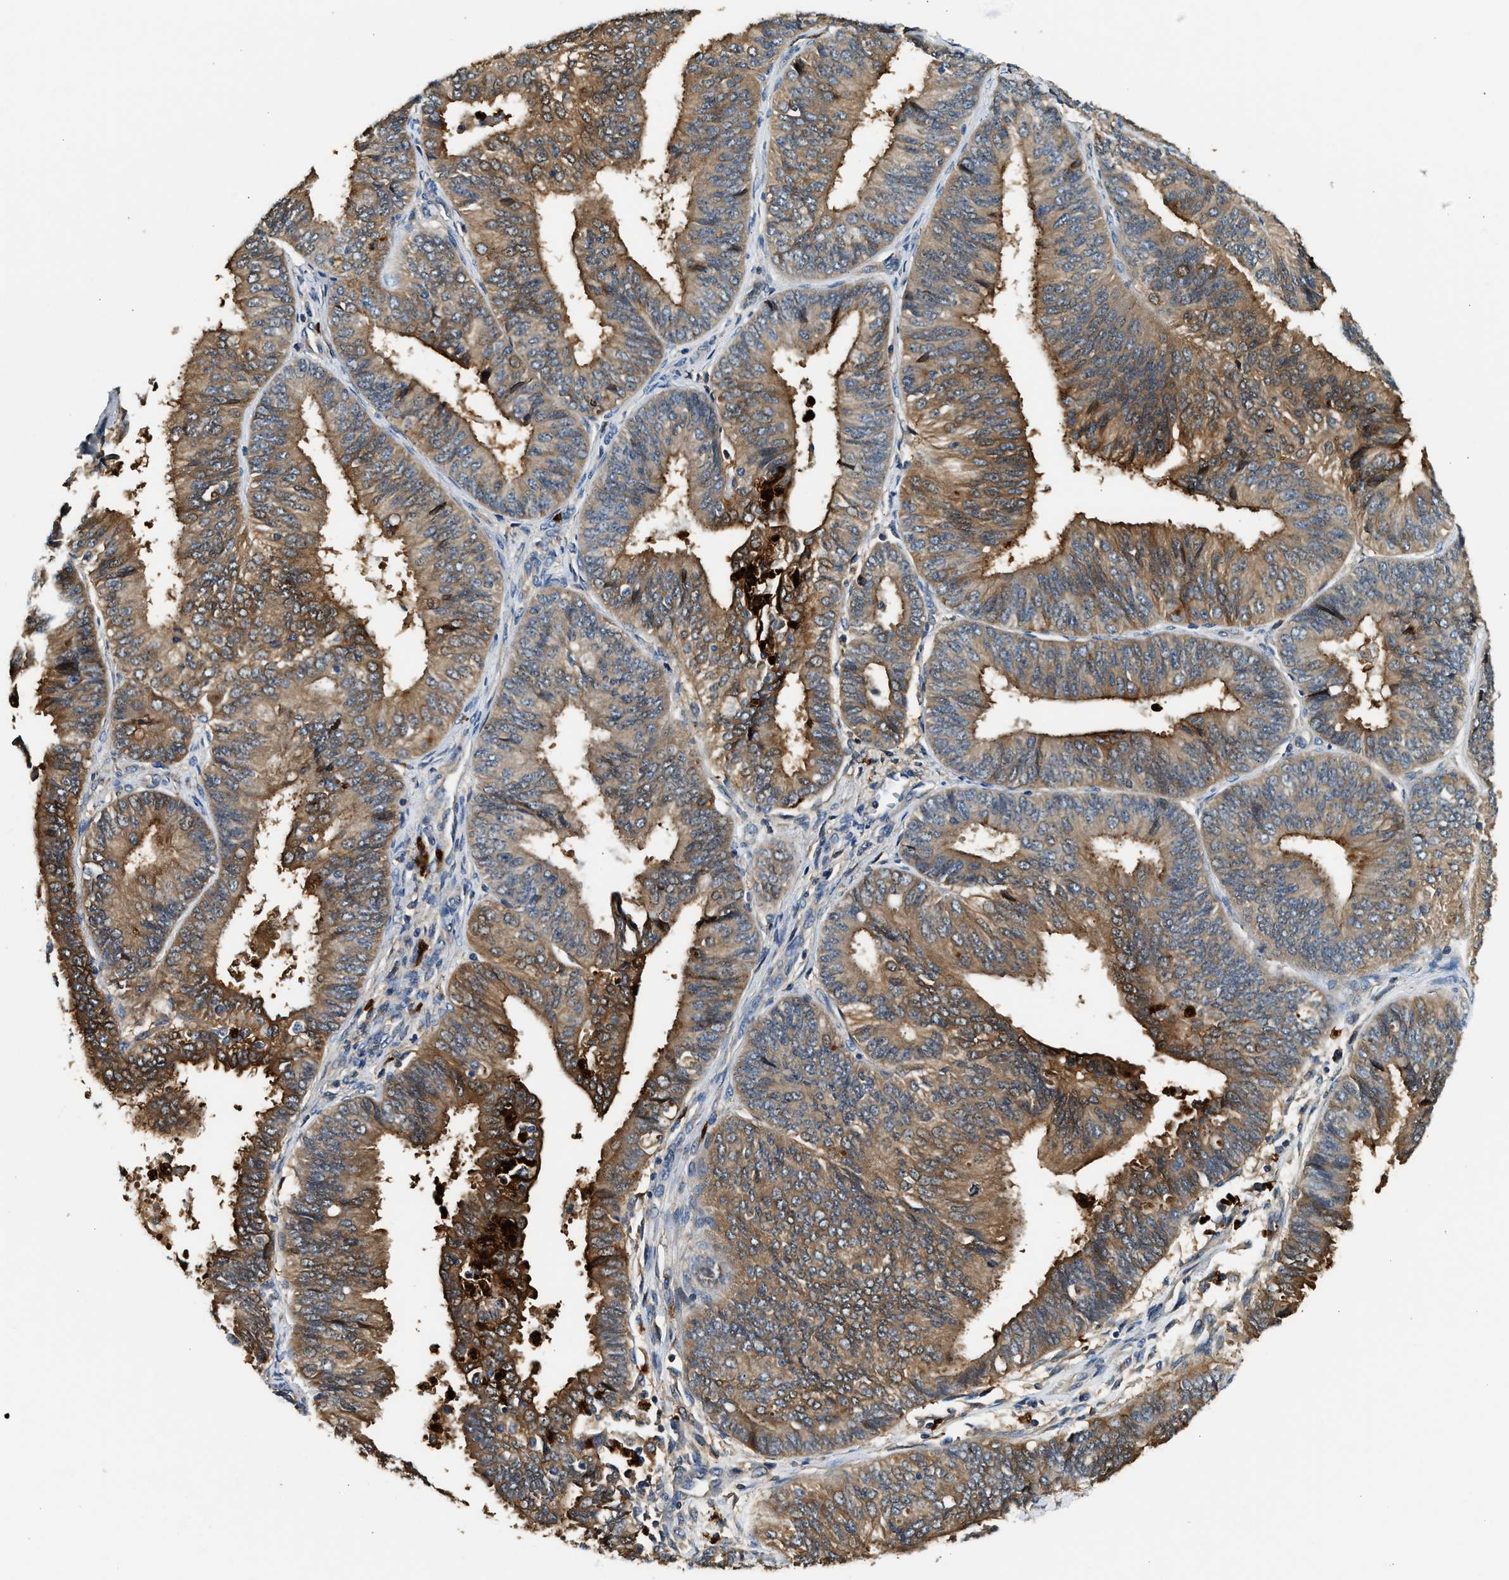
{"staining": {"intensity": "moderate", "quantity": ">75%", "location": "cytoplasmic/membranous"}, "tissue": "endometrial cancer", "cell_type": "Tumor cells", "image_type": "cancer", "snomed": [{"axis": "morphology", "description": "Adenocarcinoma, NOS"}, {"axis": "topography", "description": "Endometrium"}], "caption": "Immunohistochemical staining of human endometrial cancer exhibits medium levels of moderate cytoplasmic/membranous positivity in about >75% of tumor cells.", "gene": "ANXA3", "patient": {"sex": "female", "age": 58}}